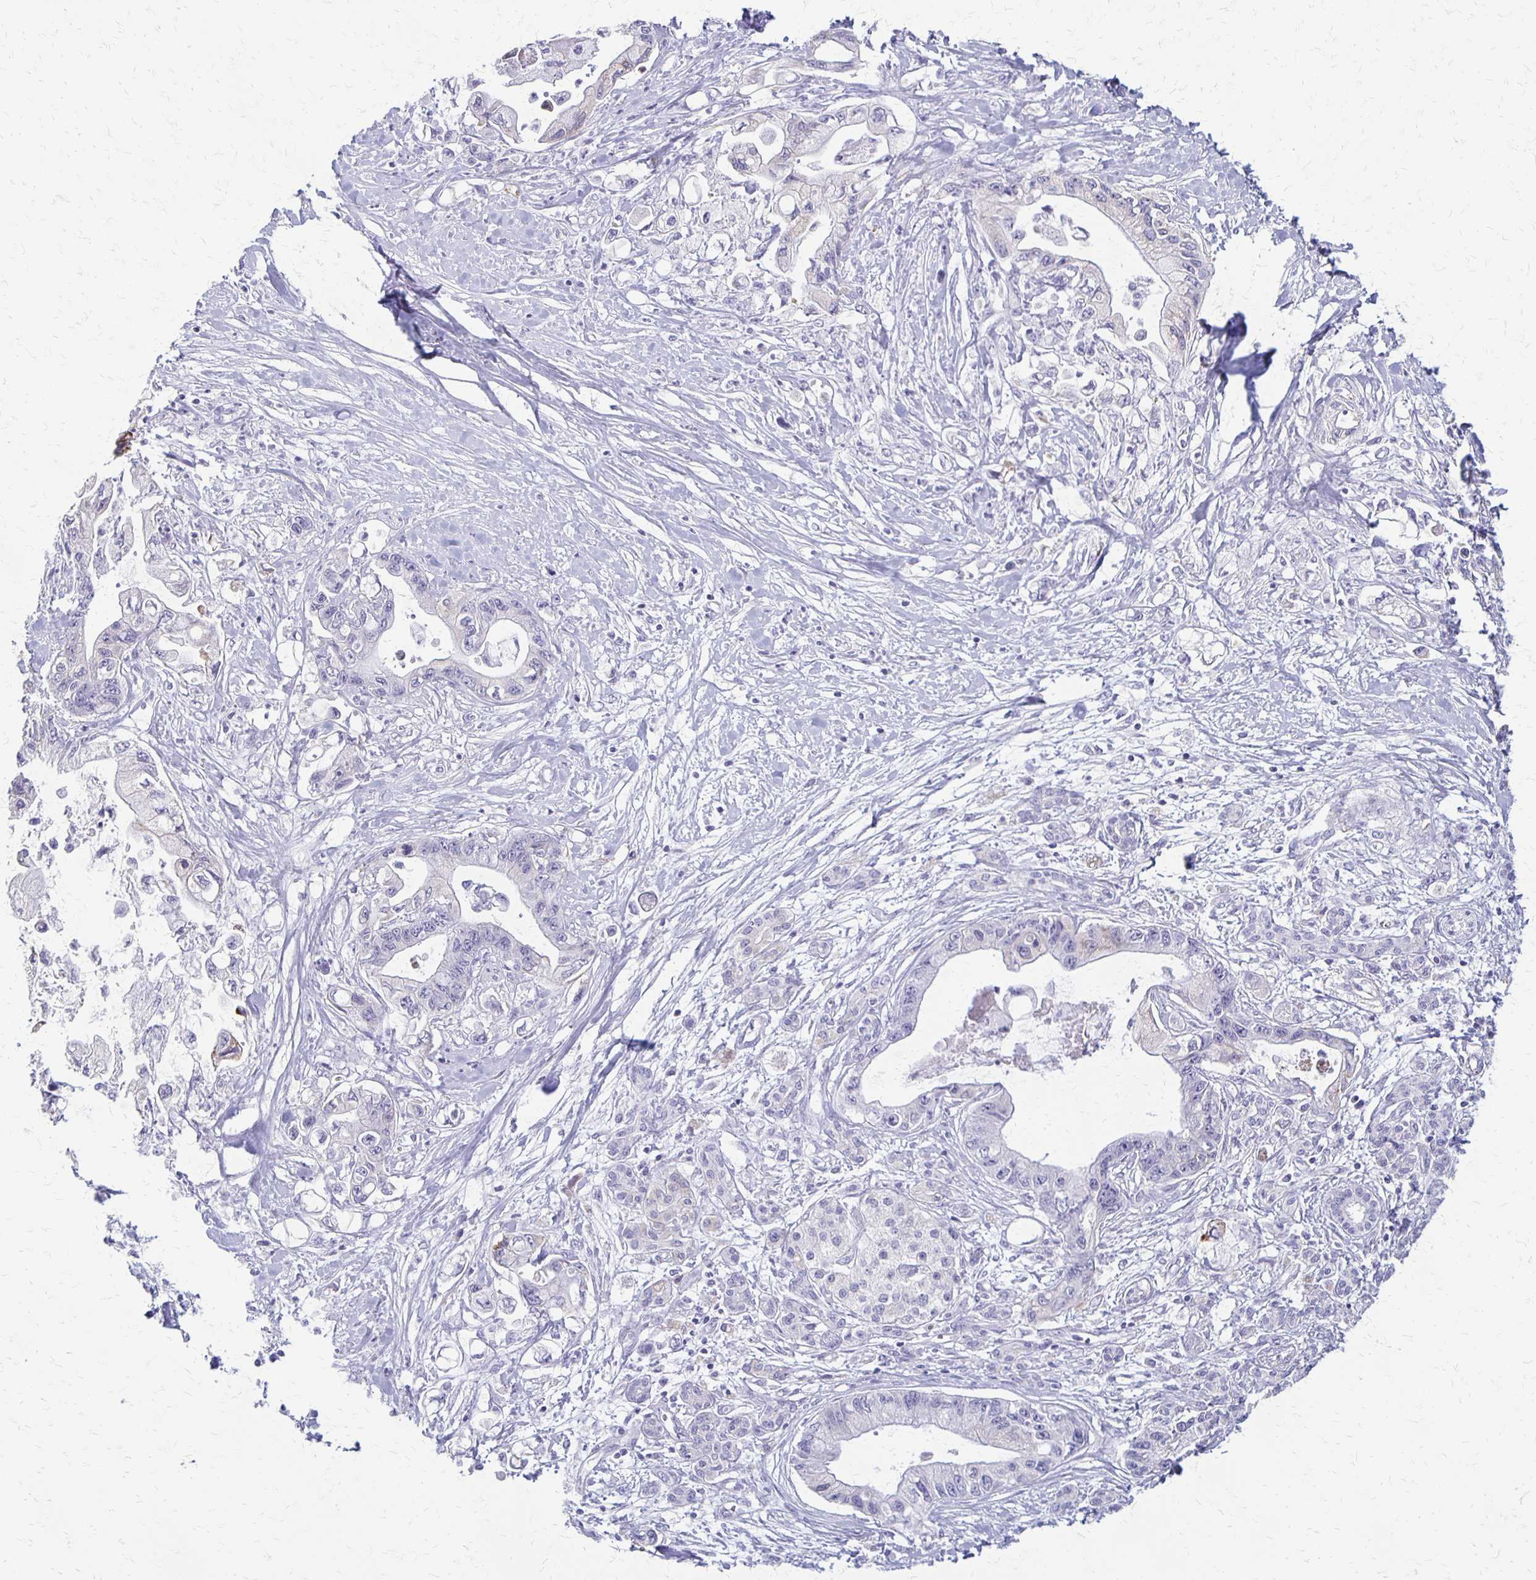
{"staining": {"intensity": "negative", "quantity": "none", "location": "none"}, "tissue": "pancreatic cancer", "cell_type": "Tumor cells", "image_type": "cancer", "snomed": [{"axis": "morphology", "description": "Adenocarcinoma, NOS"}, {"axis": "topography", "description": "Pancreas"}], "caption": "Pancreatic cancer was stained to show a protein in brown. There is no significant expression in tumor cells. Brightfield microscopy of immunohistochemistry (IHC) stained with DAB (3,3'-diaminobenzidine) (brown) and hematoxylin (blue), captured at high magnification.", "gene": "RHOC", "patient": {"sex": "male", "age": 61}}